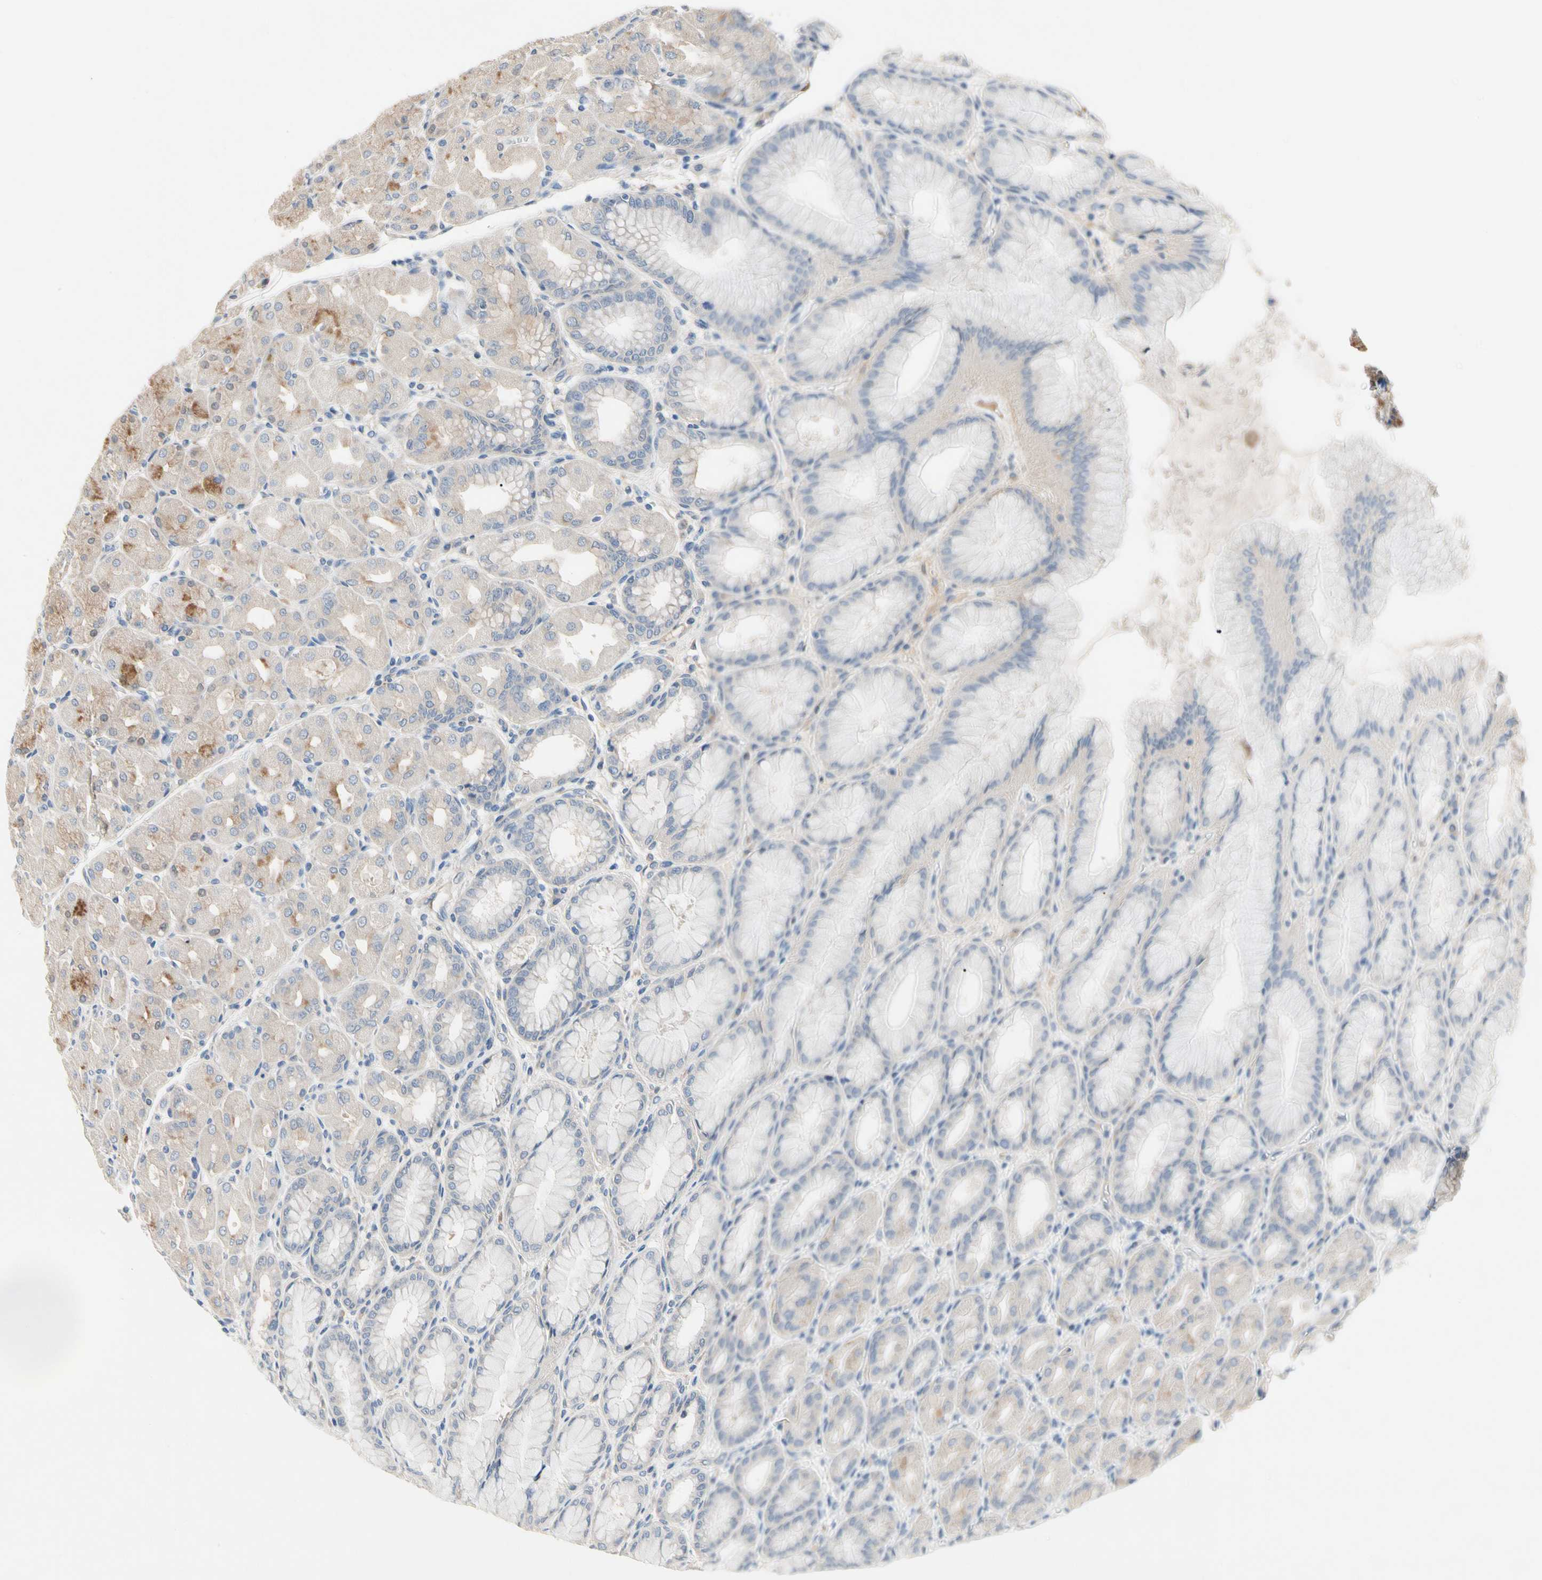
{"staining": {"intensity": "moderate", "quantity": "<25%", "location": "cytoplasmic/membranous"}, "tissue": "stomach", "cell_type": "Glandular cells", "image_type": "normal", "snomed": [{"axis": "morphology", "description": "Normal tissue, NOS"}, {"axis": "topography", "description": "Stomach, upper"}], "caption": "Immunohistochemical staining of unremarkable stomach shows moderate cytoplasmic/membranous protein positivity in about <25% of glandular cells.", "gene": "GAS6", "patient": {"sex": "female", "age": 56}}